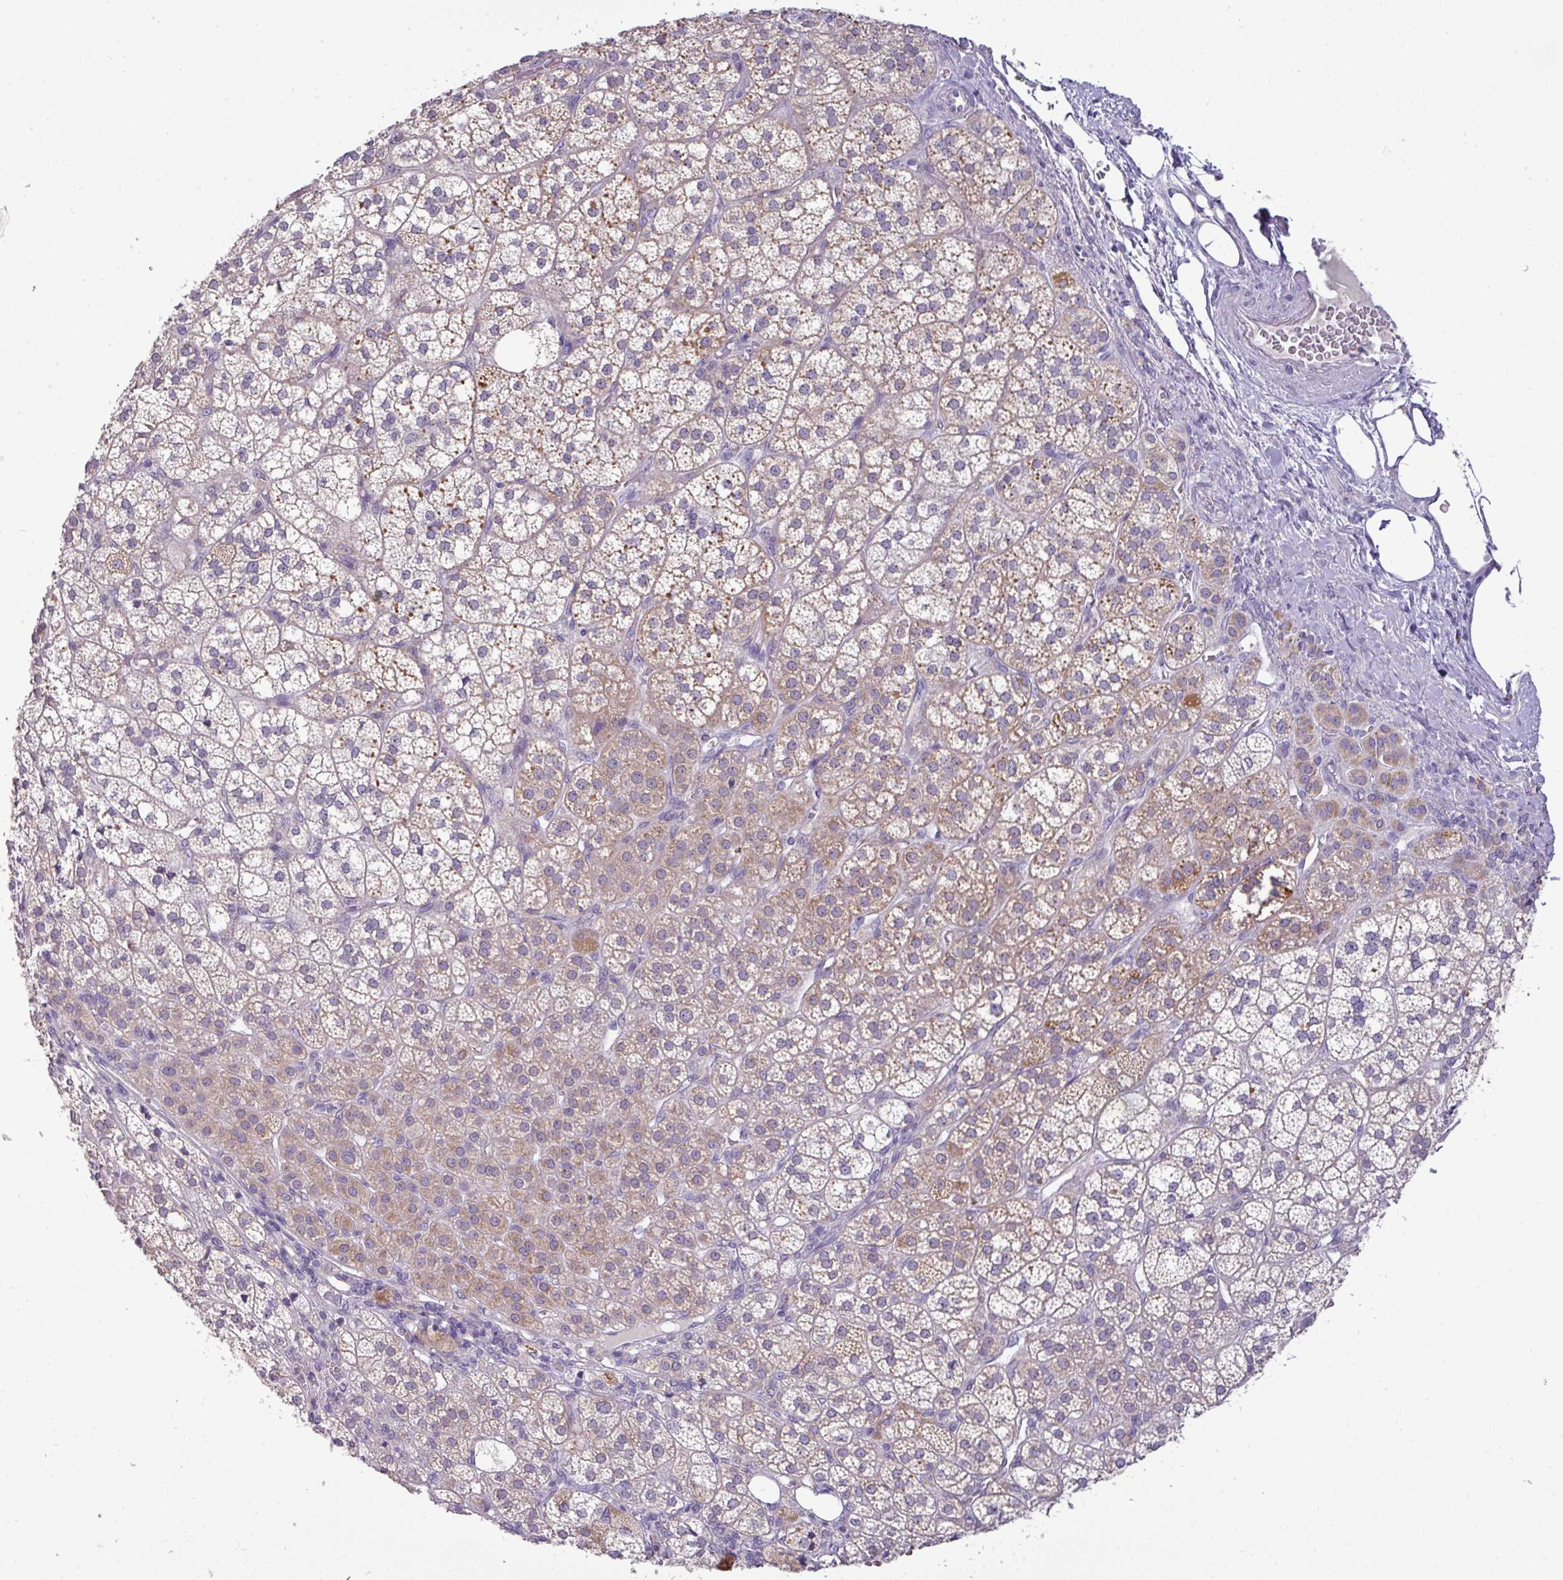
{"staining": {"intensity": "moderate", "quantity": "25%-75%", "location": "cytoplasmic/membranous"}, "tissue": "adrenal gland", "cell_type": "Glandular cells", "image_type": "normal", "snomed": [{"axis": "morphology", "description": "Normal tissue, NOS"}, {"axis": "topography", "description": "Adrenal gland"}], "caption": "Adrenal gland stained with a brown dye exhibits moderate cytoplasmic/membranous positive positivity in about 25%-75% of glandular cells.", "gene": "TRAPPC1", "patient": {"sex": "female", "age": 60}}